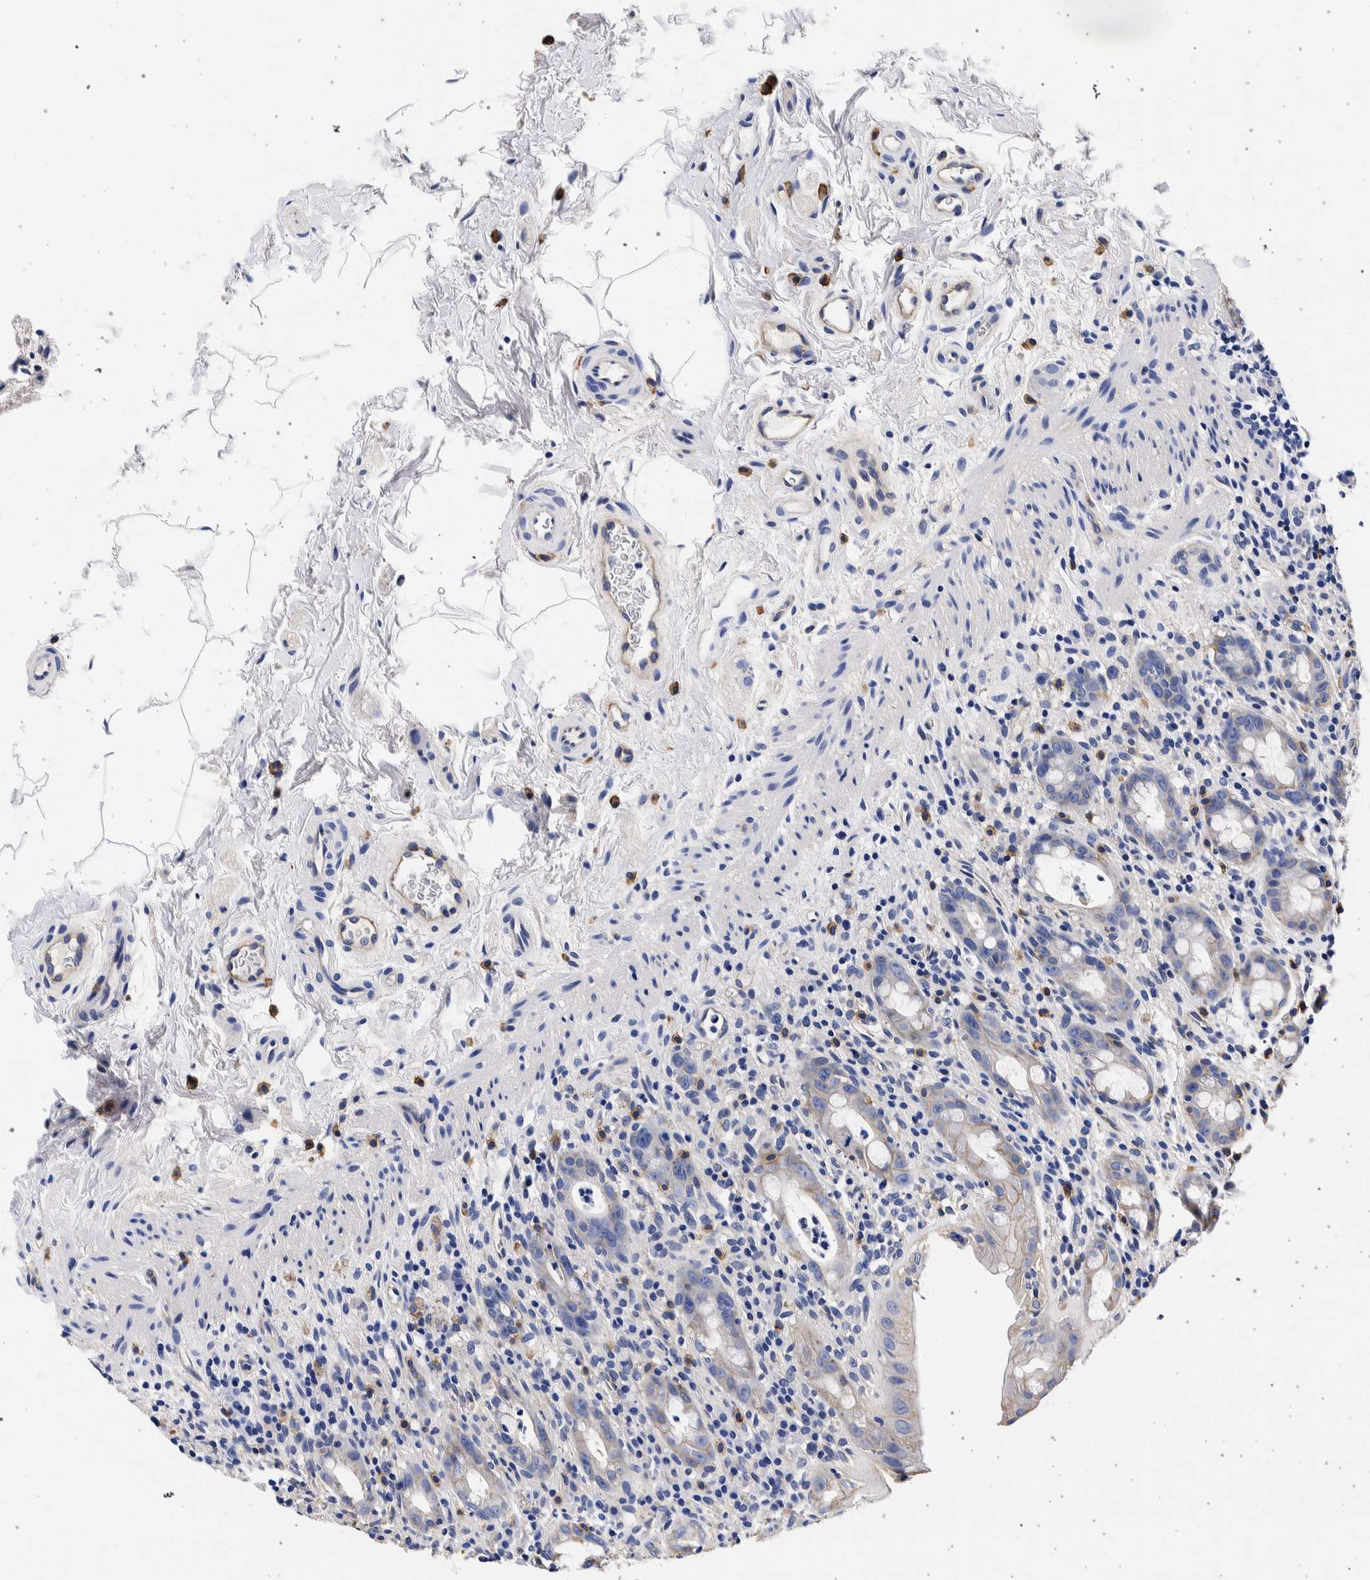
{"staining": {"intensity": "moderate", "quantity": "<25%", "location": "cytoplasmic/membranous"}, "tissue": "rectum", "cell_type": "Glandular cells", "image_type": "normal", "snomed": [{"axis": "morphology", "description": "Normal tissue, NOS"}, {"axis": "topography", "description": "Rectum"}], "caption": "A brown stain labels moderate cytoplasmic/membranous staining of a protein in glandular cells of normal rectum.", "gene": "NIBAN2", "patient": {"sex": "male", "age": 44}}